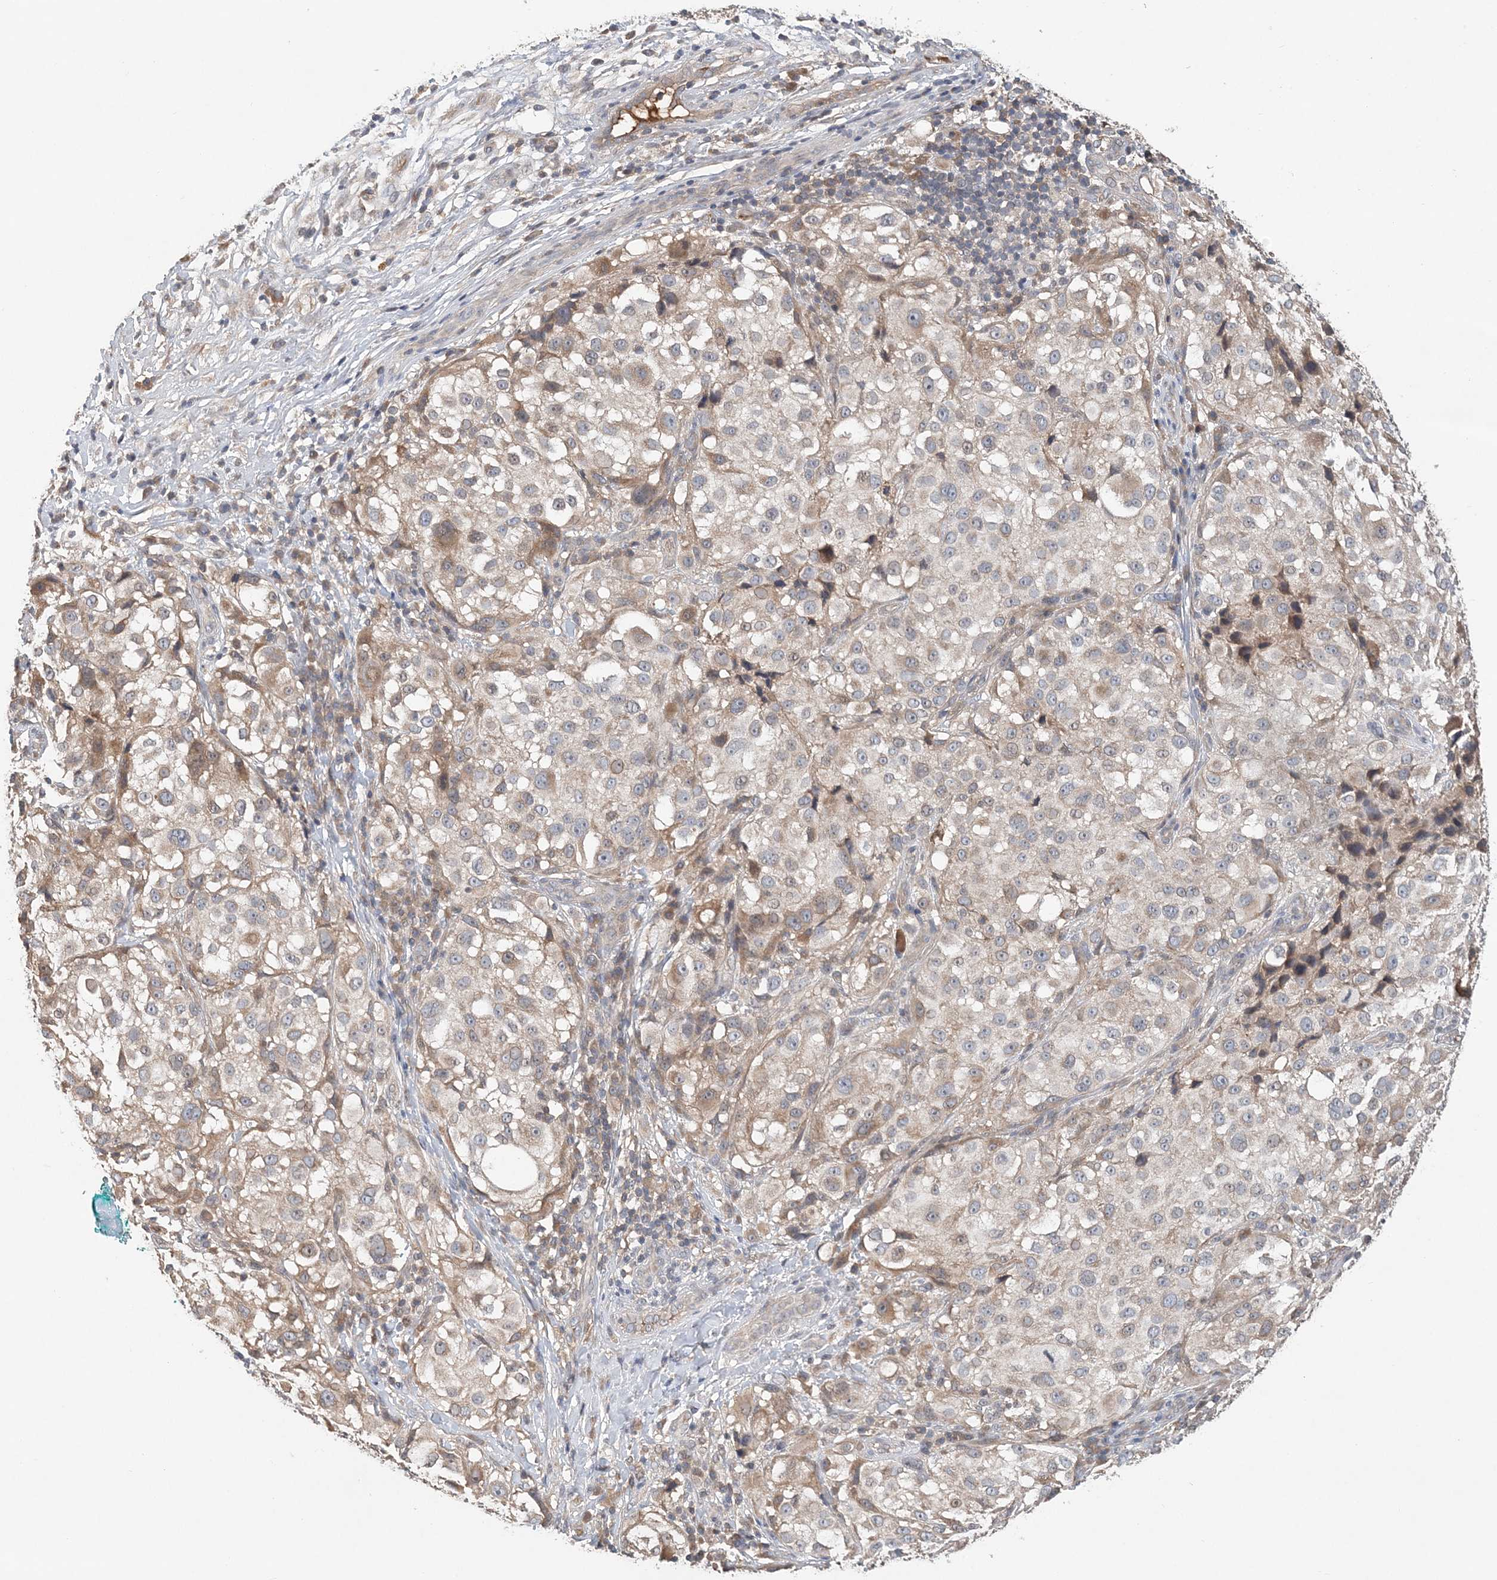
{"staining": {"intensity": "weak", "quantity": "<25%", "location": "cytoplasmic/membranous"}, "tissue": "melanoma", "cell_type": "Tumor cells", "image_type": "cancer", "snomed": [{"axis": "morphology", "description": "Necrosis, NOS"}, {"axis": "morphology", "description": "Malignant melanoma, NOS"}, {"axis": "topography", "description": "Skin"}], "caption": "Micrograph shows no significant protein staining in tumor cells of malignant melanoma.", "gene": "SYCP3", "patient": {"sex": "female", "age": 87}}